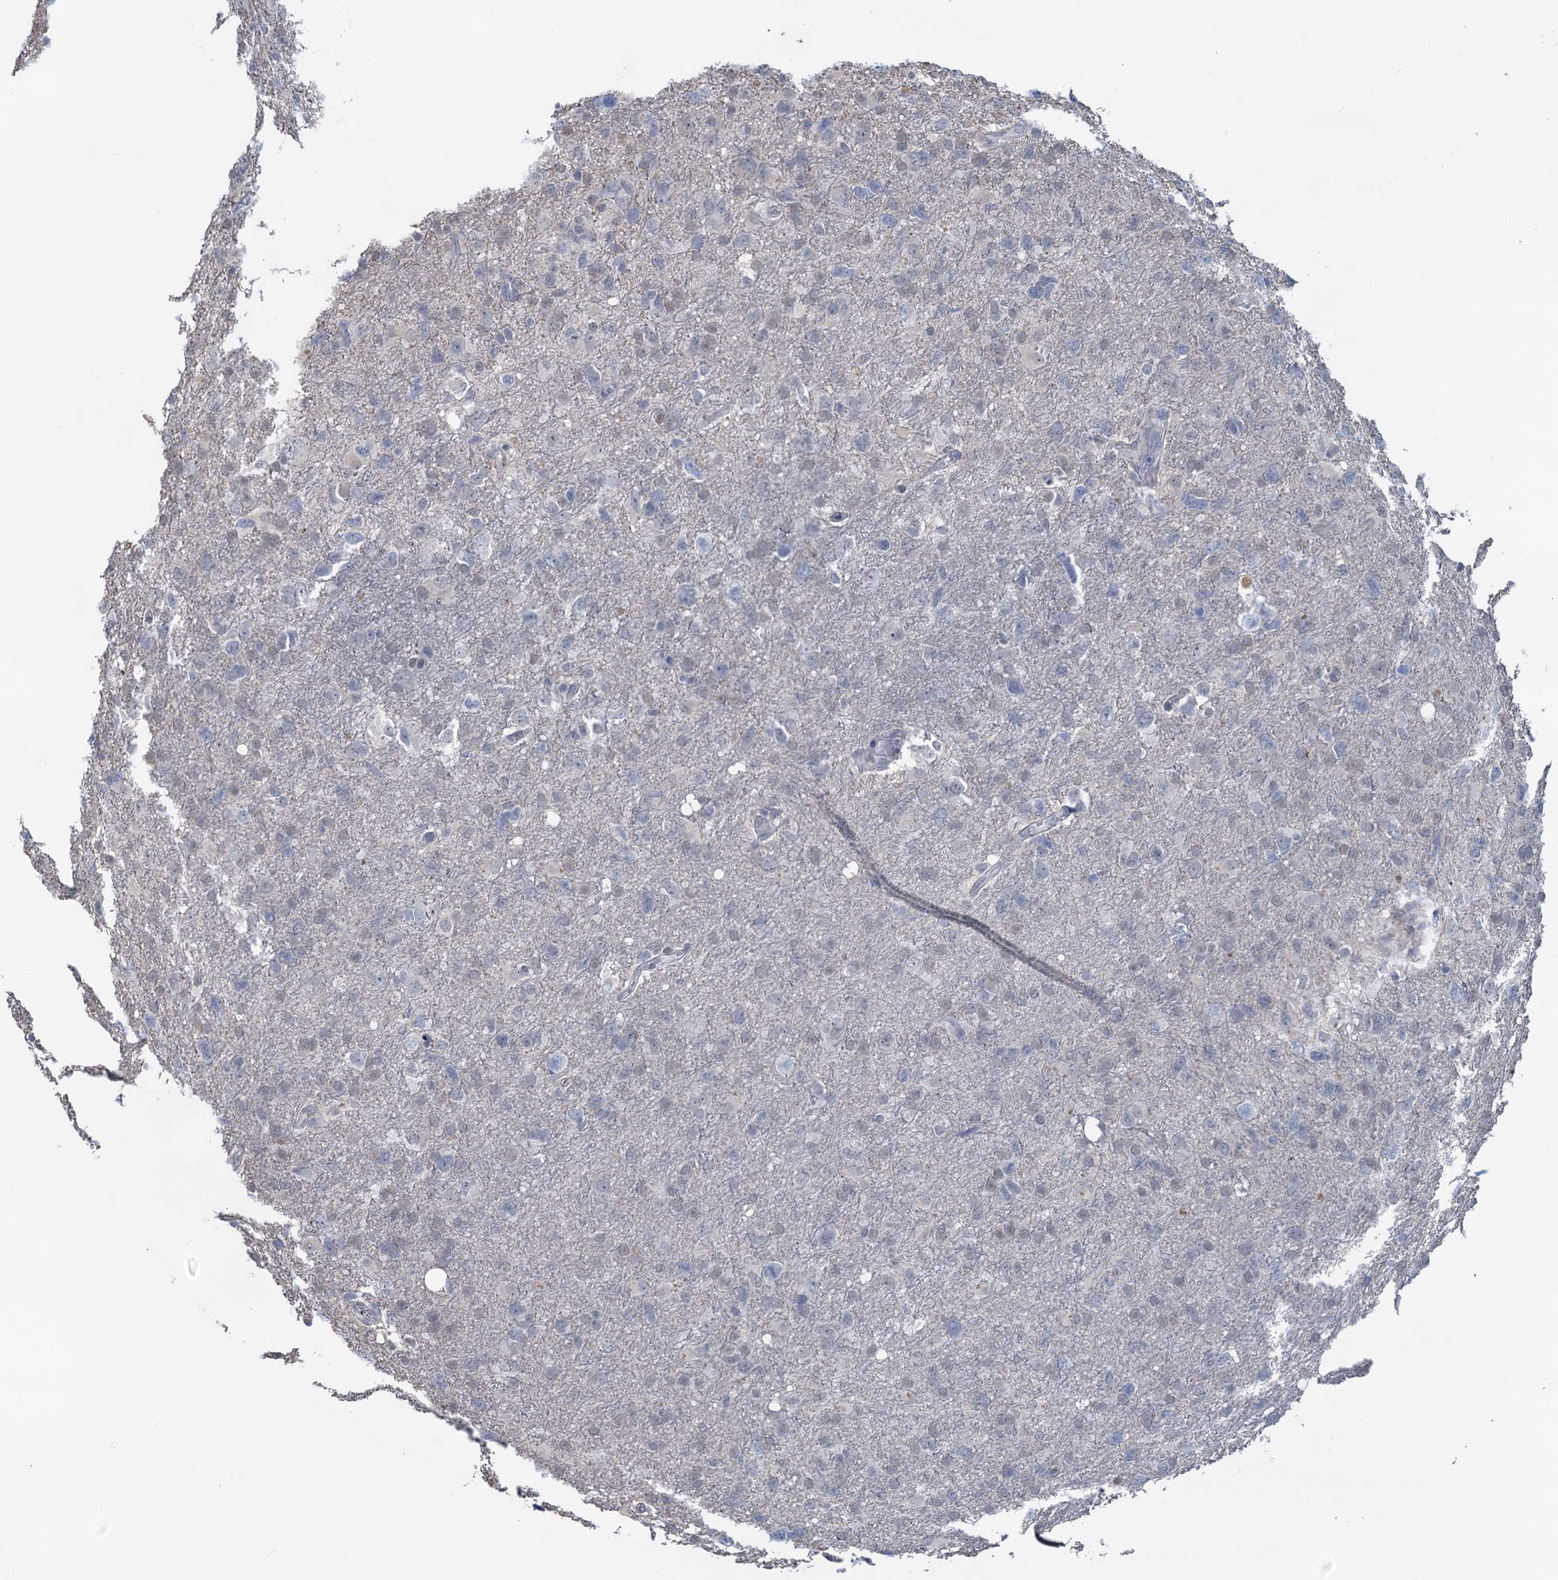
{"staining": {"intensity": "negative", "quantity": "none", "location": "none"}, "tissue": "glioma", "cell_type": "Tumor cells", "image_type": "cancer", "snomed": [{"axis": "morphology", "description": "Glioma, malignant, High grade"}, {"axis": "topography", "description": "Brain"}], "caption": "Tumor cells are negative for protein expression in human high-grade glioma (malignant).", "gene": "RTKN2", "patient": {"sex": "male", "age": 61}}